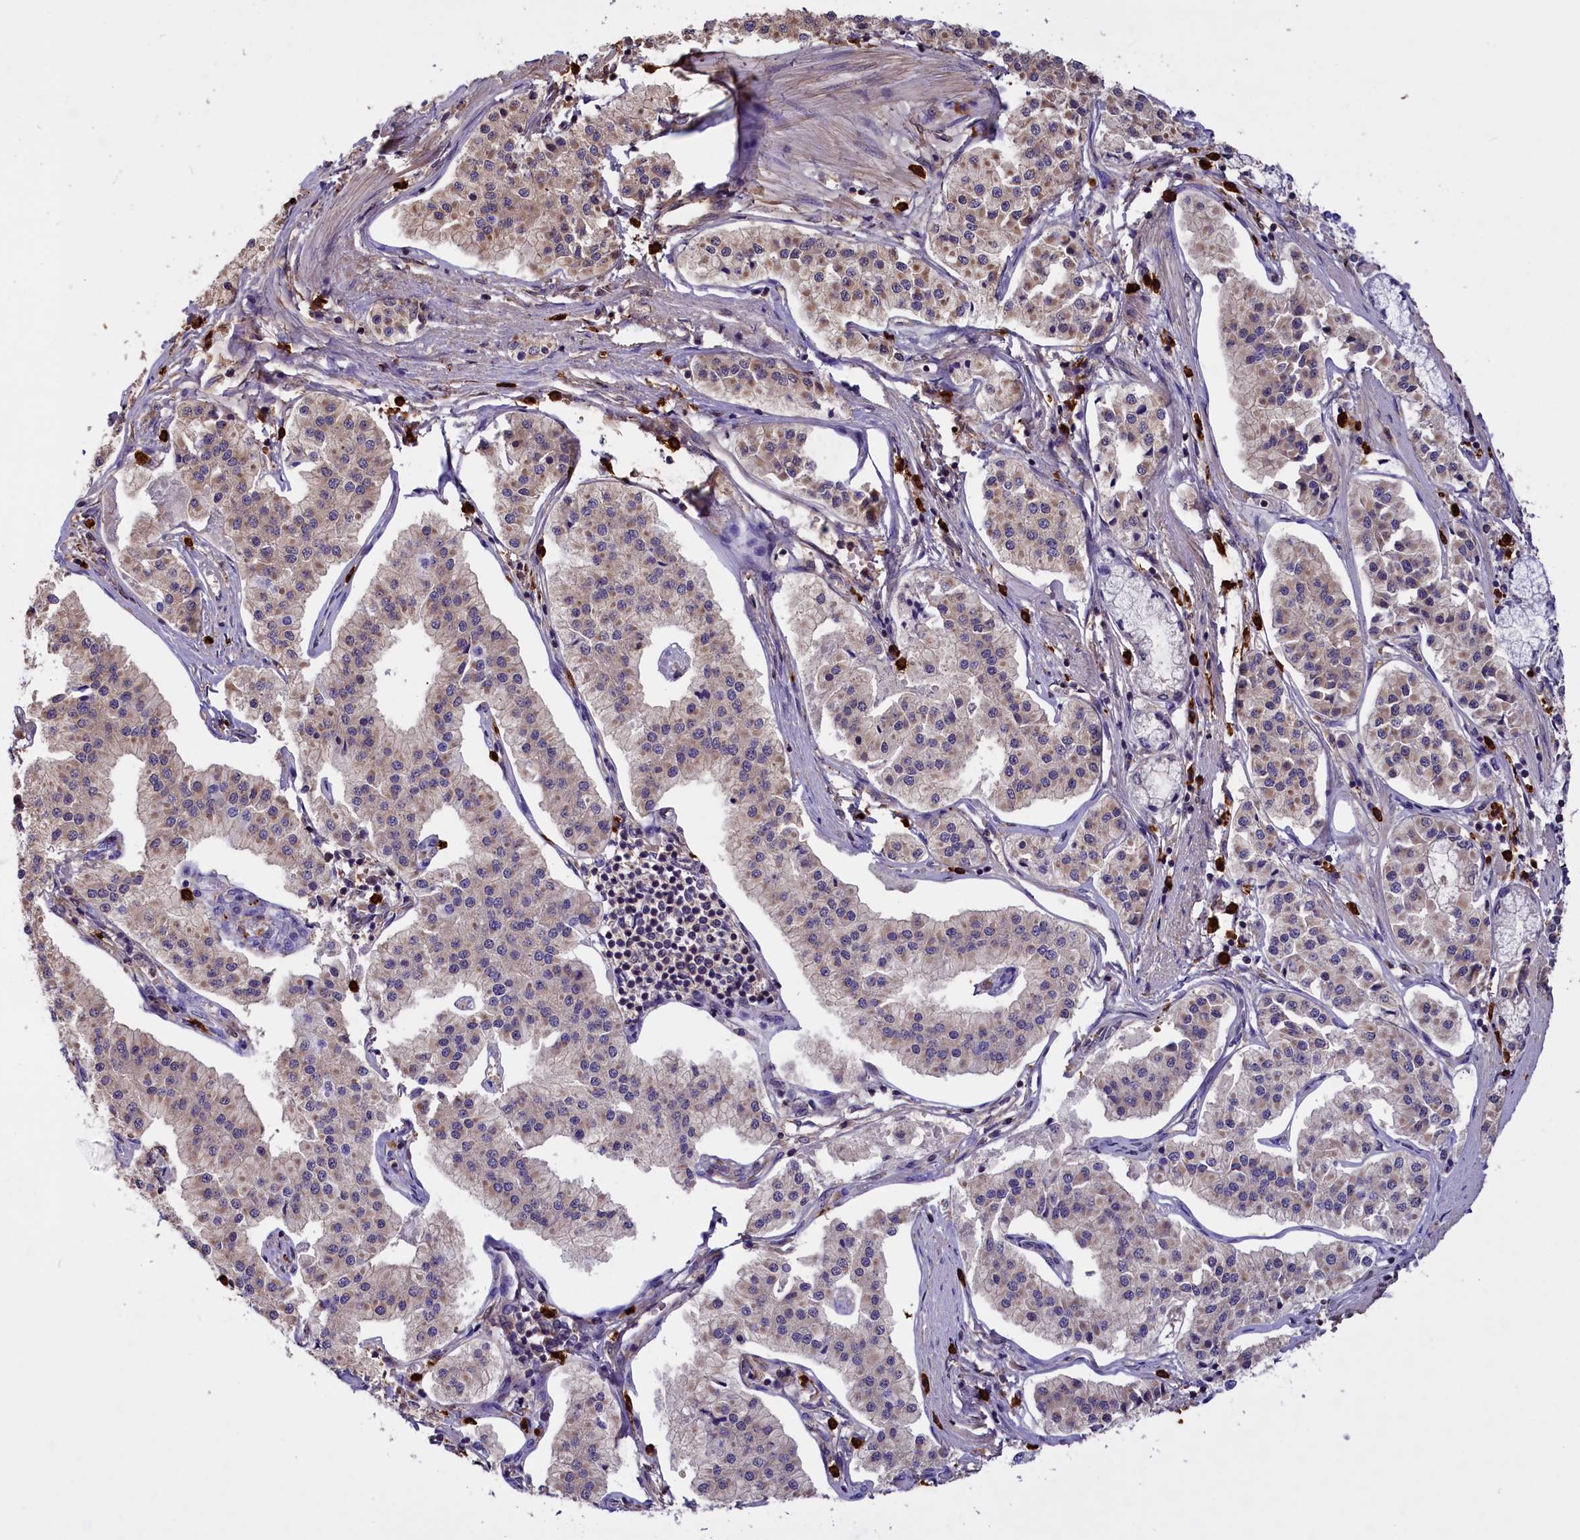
{"staining": {"intensity": "weak", "quantity": "25%-75%", "location": "cytoplasmic/membranous"}, "tissue": "pancreatic cancer", "cell_type": "Tumor cells", "image_type": "cancer", "snomed": [{"axis": "morphology", "description": "Adenocarcinoma, NOS"}, {"axis": "topography", "description": "Pancreas"}], "caption": "An immunohistochemistry (IHC) photomicrograph of tumor tissue is shown. Protein staining in brown shows weak cytoplasmic/membranous positivity in pancreatic adenocarcinoma within tumor cells. Ihc stains the protein in brown and the nuclei are stained blue.", "gene": "CLC", "patient": {"sex": "female", "age": 50}}